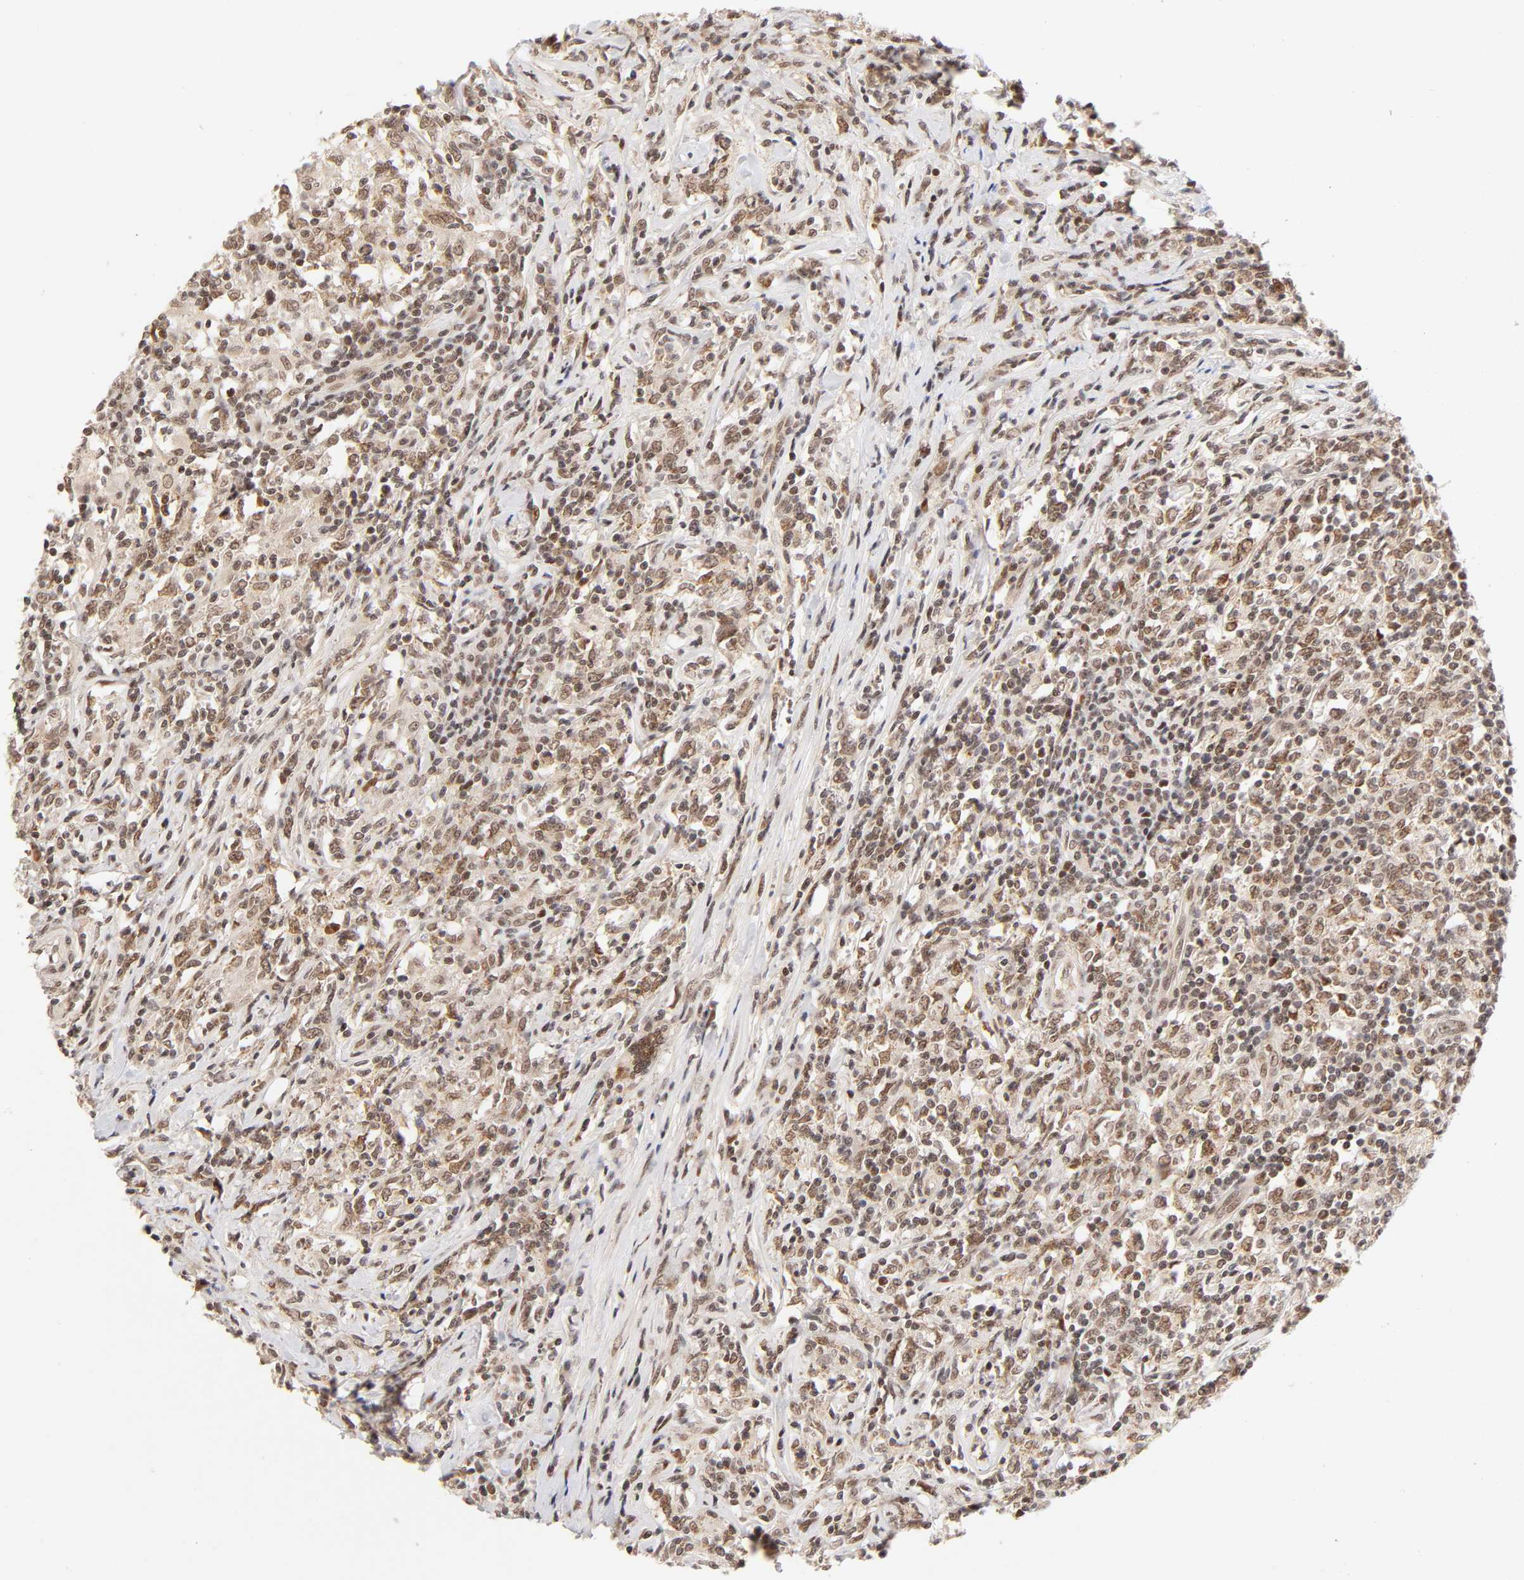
{"staining": {"intensity": "weak", "quantity": "25%-75%", "location": "cytoplasmic/membranous,nuclear"}, "tissue": "lymphoma", "cell_type": "Tumor cells", "image_type": "cancer", "snomed": [{"axis": "morphology", "description": "Malignant lymphoma, non-Hodgkin's type, High grade"}, {"axis": "topography", "description": "Lymph node"}], "caption": "IHC (DAB (3,3'-diaminobenzidine)) staining of human high-grade malignant lymphoma, non-Hodgkin's type reveals weak cytoplasmic/membranous and nuclear protein expression in about 25%-75% of tumor cells.", "gene": "TAF10", "patient": {"sex": "female", "age": 84}}